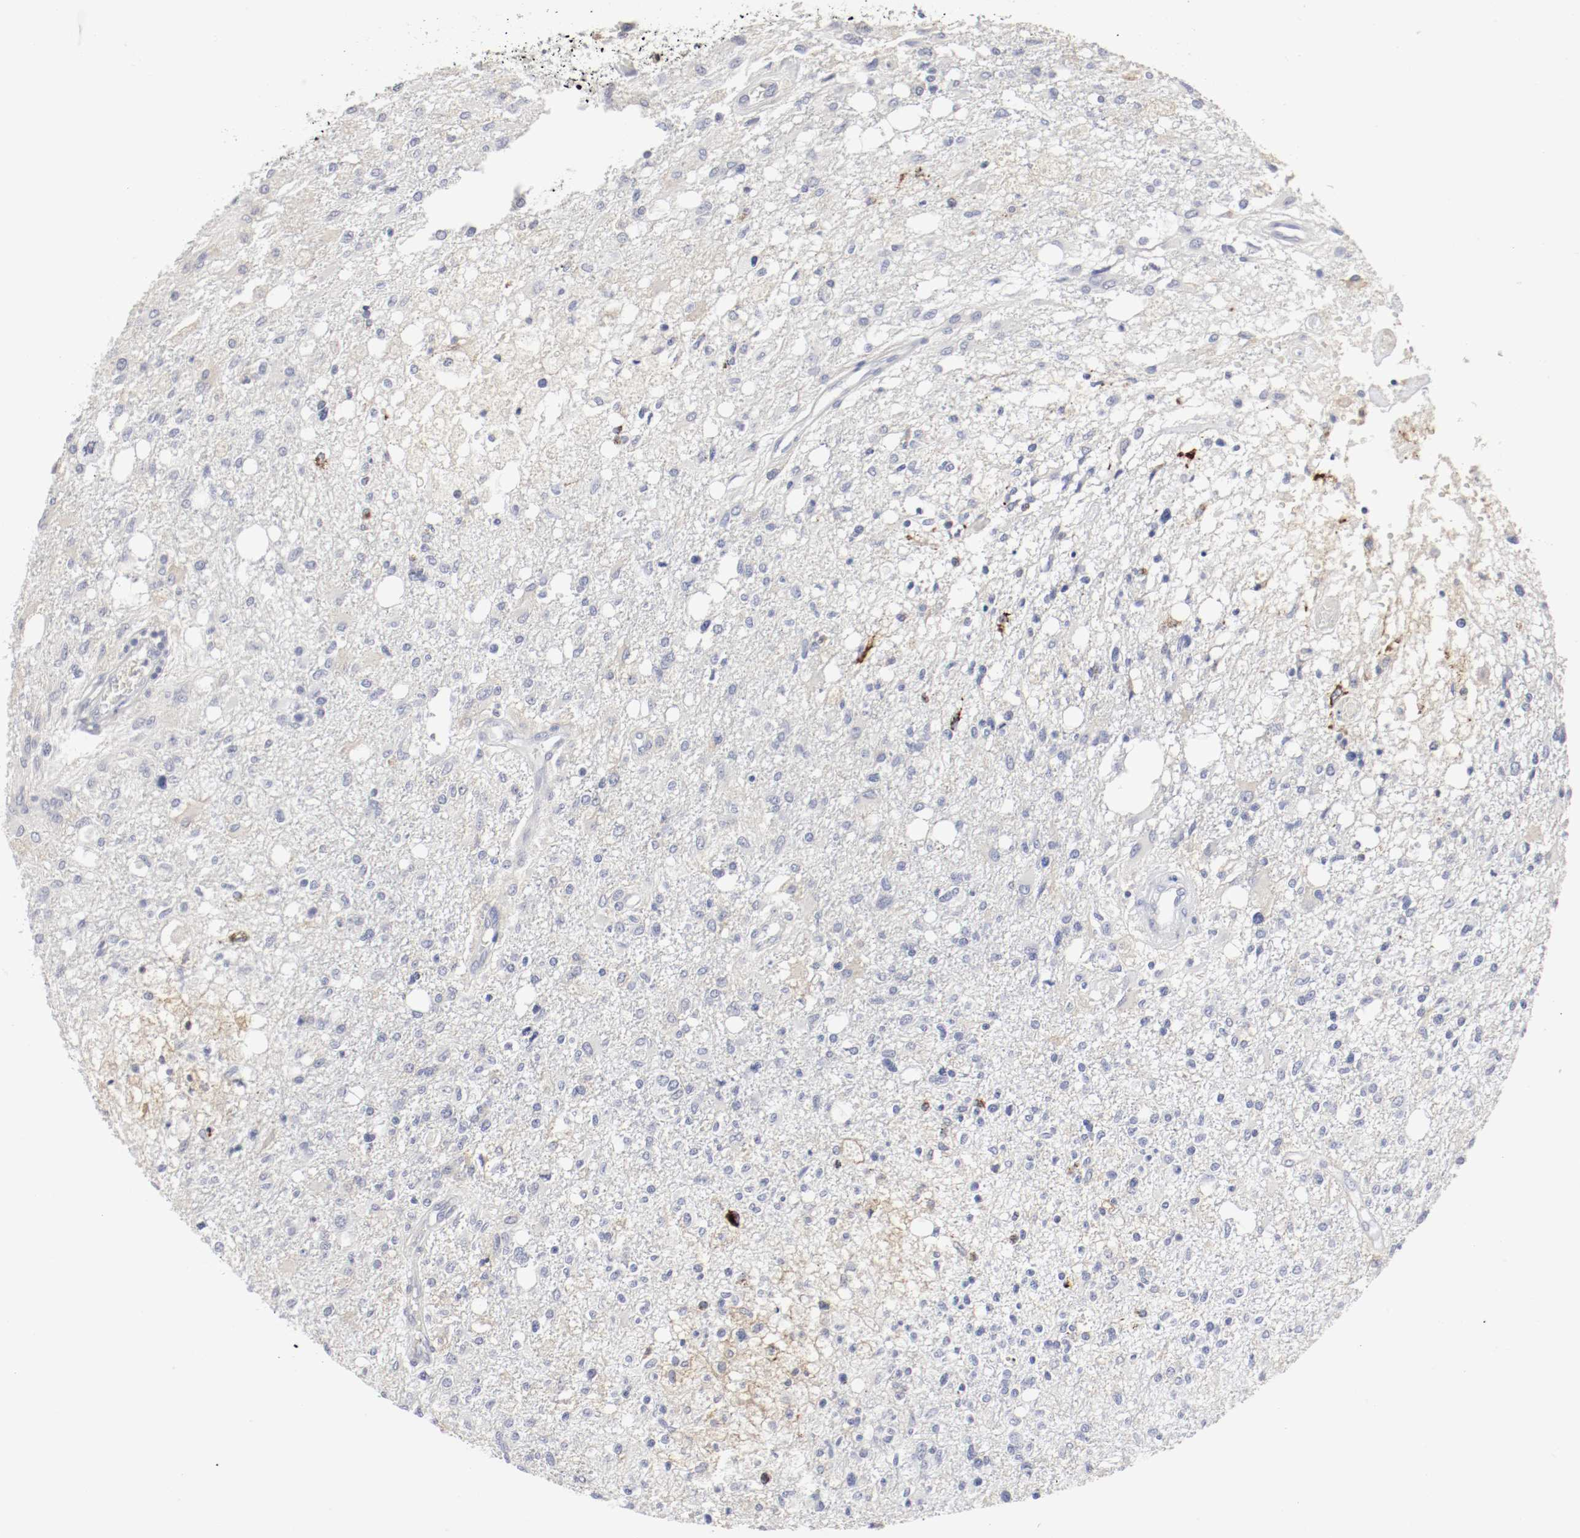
{"staining": {"intensity": "moderate", "quantity": "<25%", "location": "cytoplasmic/membranous"}, "tissue": "glioma", "cell_type": "Tumor cells", "image_type": "cancer", "snomed": [{"axis": "morphology", "description": "Glioma, malignant, High grade"}, {"axis": "topography", "description": "Cerebral cortex"}], "caption": "DAB immunohistochemical staining of glioma exhibits moderate cytoplasmic/membranous protein expression in approximately <25% of tumor cells.", "gene": "ITGAX", "patient": {"sex": "male", "age": 76}}